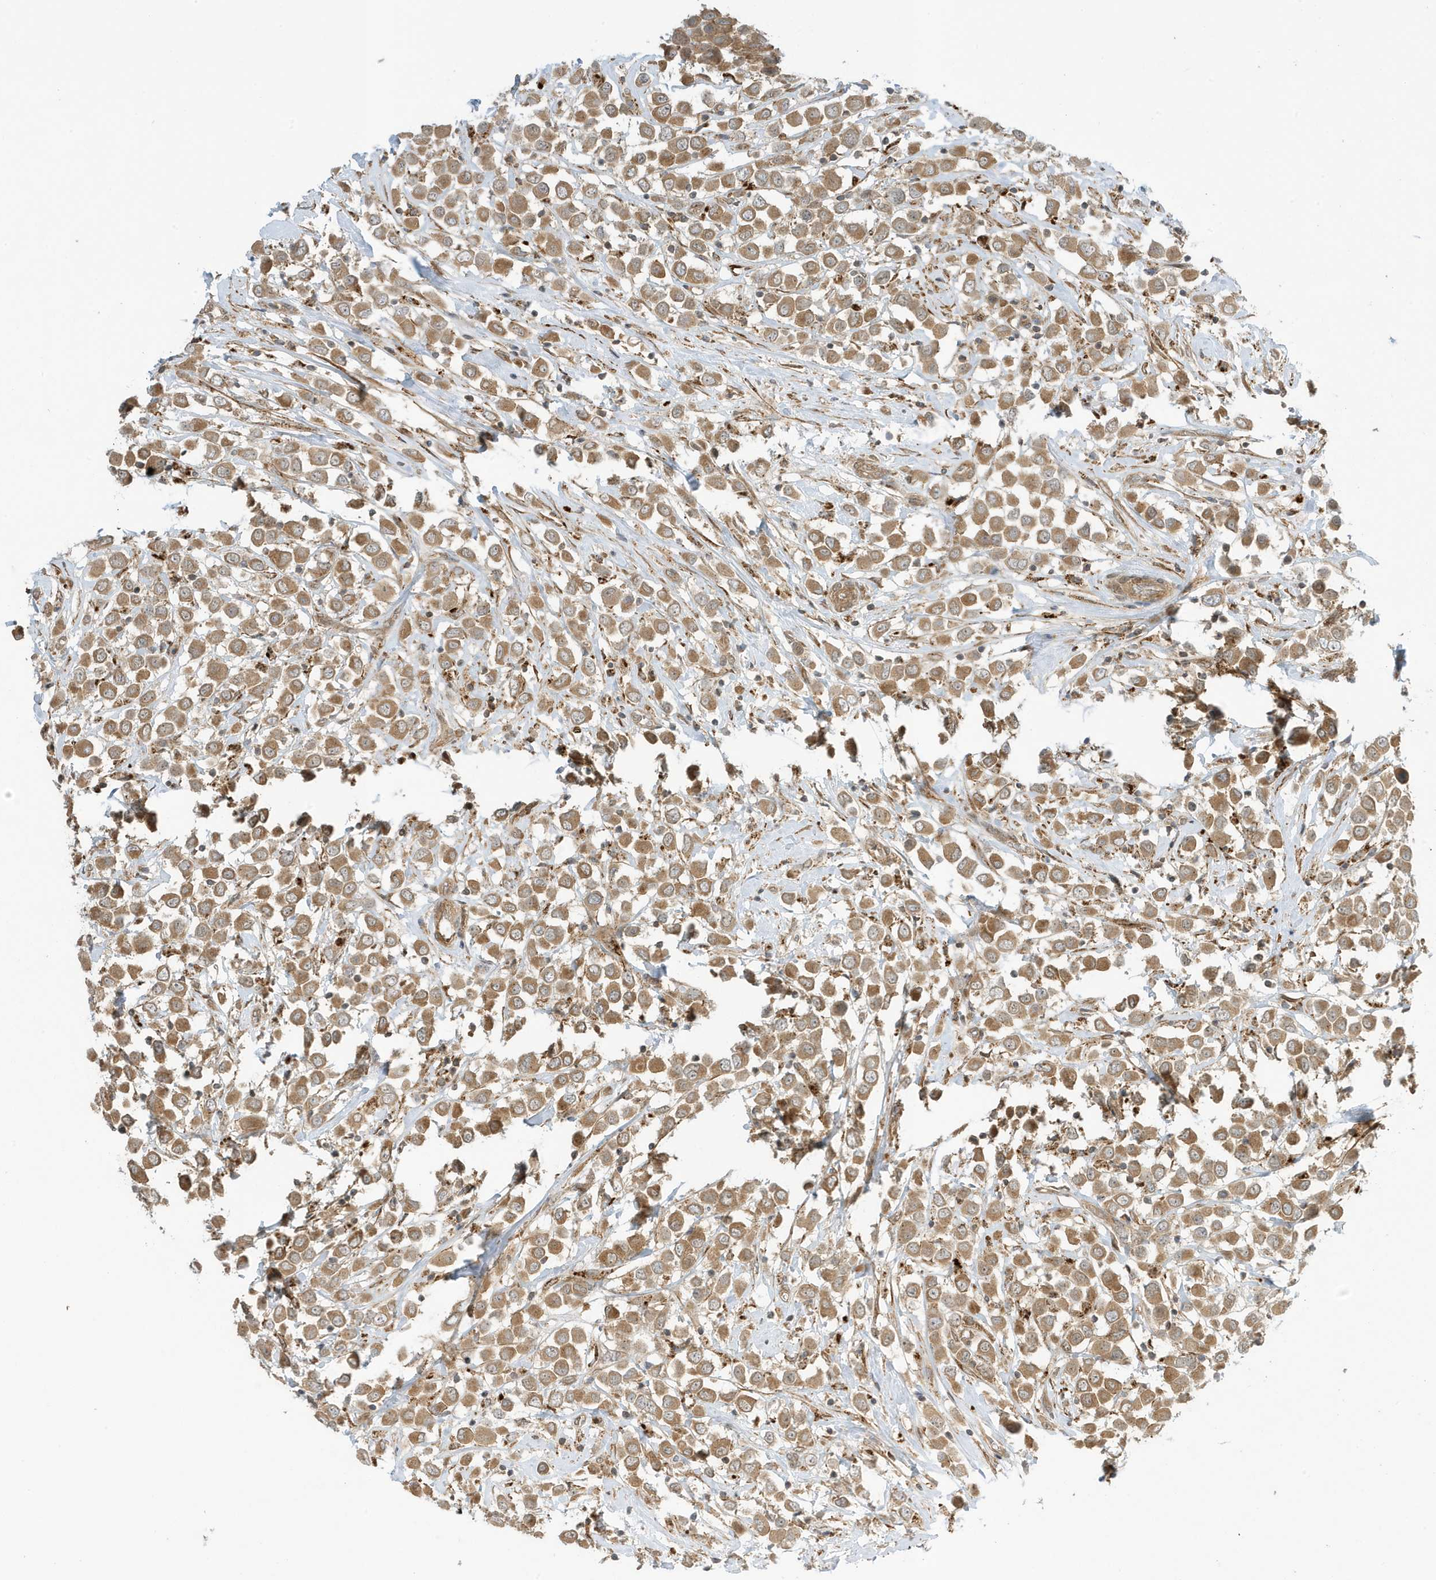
{"staining": {"intensity": "moderate", "quantity": ">75%", "location": "cytoplasmic/membranous"}, "tissue": "breast cancer", "cell_type": "Tumor cells", "image_type": "cancer", "snomed": [{"axis": "morphology", "description": "Duct carcinoma"}, {"axis": "topography", "description": "Breast"}], "caption": "Protein expression by IHC exhibits moderate cytoplasmic/membranous positivity in approximately >75% of tumor cells in breast intraductal carcinoma.", "gene": "DHX36", "patient": {"sex": "female", "age": 61}}